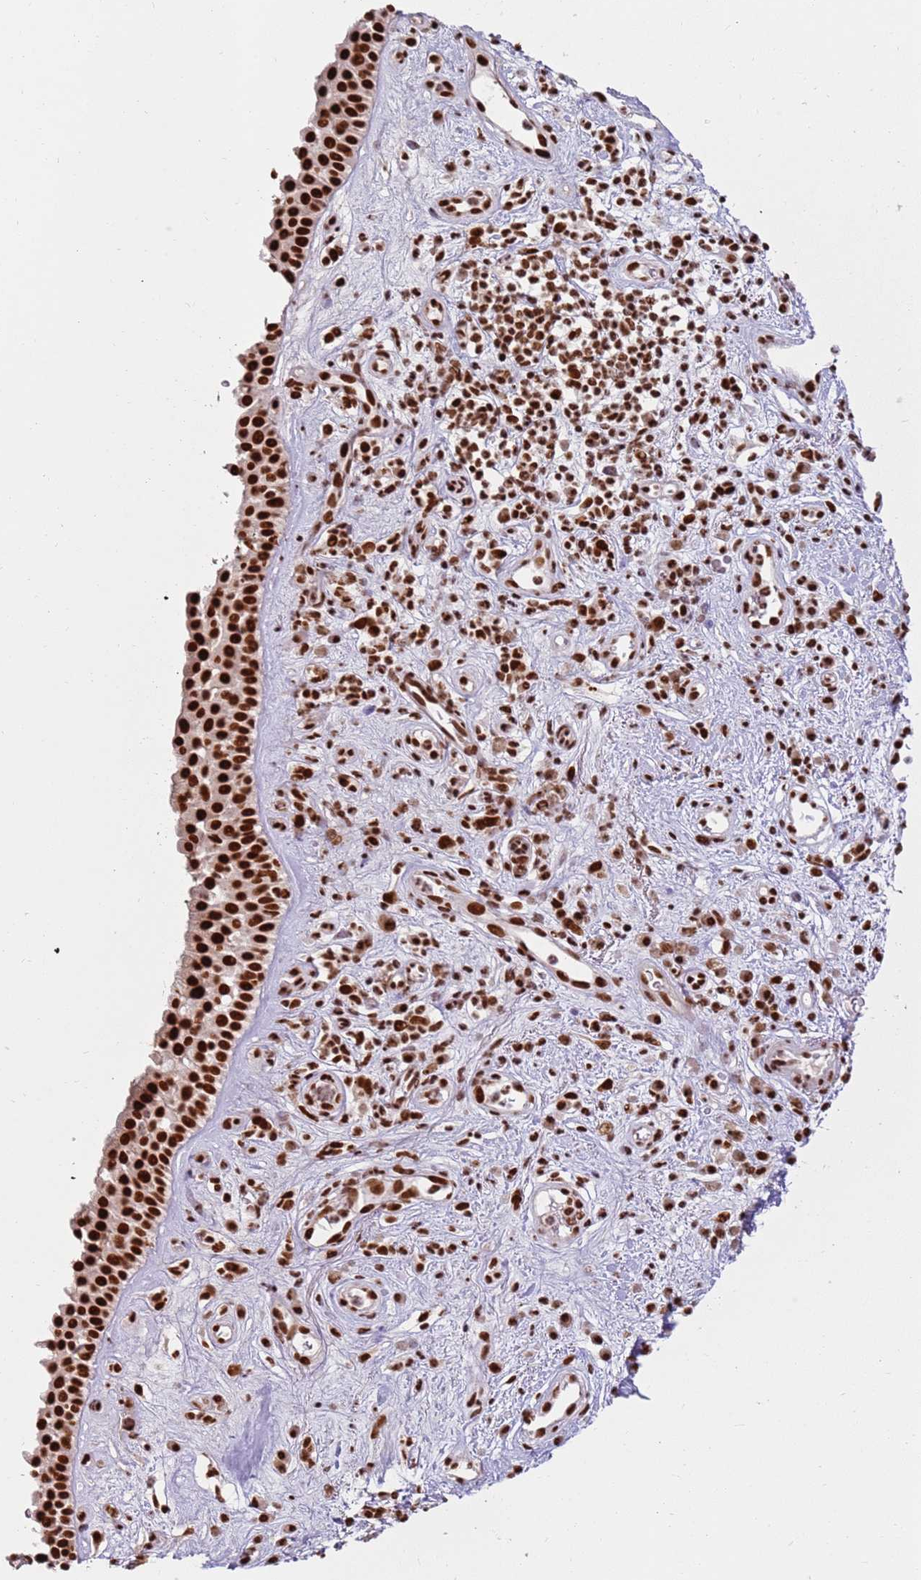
{"staining": {"intensity": "strong", "quantity": ">75%", "location": "nuclear"}, "tissue": "nasopharynx", "cell_type": "Respiratory epithelial cells", "image_type": "normal", "snomed": [{"axis": "morphology", "description": "Normal tissue, NOS"}, {"axis": "morphology", "description": "Squamous cell carcinoma, NOS"}, {"axis": "topography", "description": "Nasopharynx"}, {"axis": "topography", "description": "Head-Neck"}], "caption": "An immunohistochemistry histopathology image of unremarkable tissue is shown. Protein staining in brown labels strong nuclear positivity in nasopharynx within respiratory epithelial cells. (IHC, brightfield microscopy, high magnification).", "gene": "TENT4A", "patient": {"sex": "male", "age": 85}}